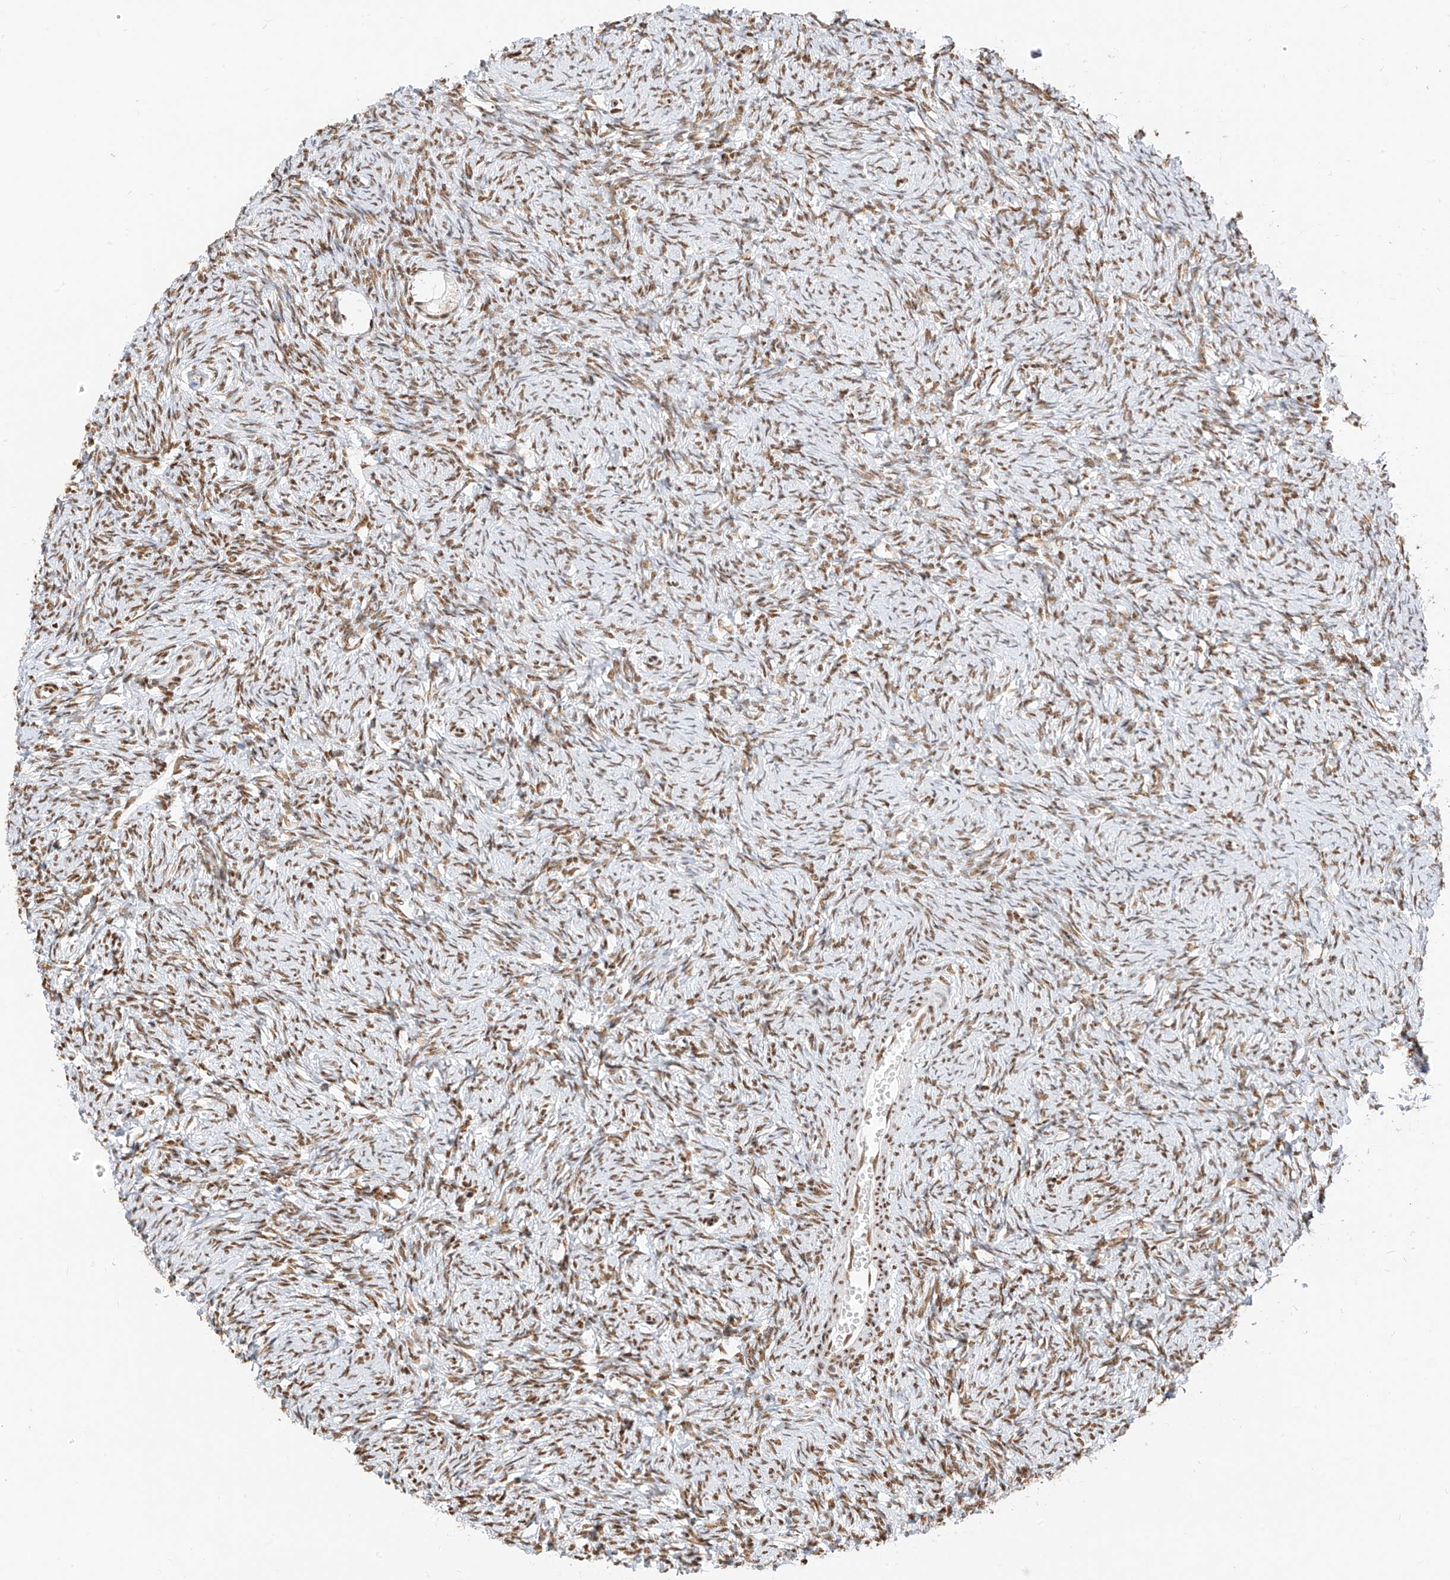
{"staining": {"intensity": "moderate", "quantity": ">75%", "location": "nuclear"}, "tissue": "ovary", "cell_type": "Follicle cells", "image_type": "normal", "snomed": [{"axis": "morphology", "description": "Normal tissue, NOS"}, {"axis": "morphology", "description": "Cyst, NOS"}, {"axis": "topography", "description": "Ovary"}], "caption": "The histopathology image demonstrates staining of normal ovary, revealing moderate nuclear protein staining (brown color) within follicle cells.", "gene": "SMARCA2", "patient": {"sex": "female", "age": 33}}